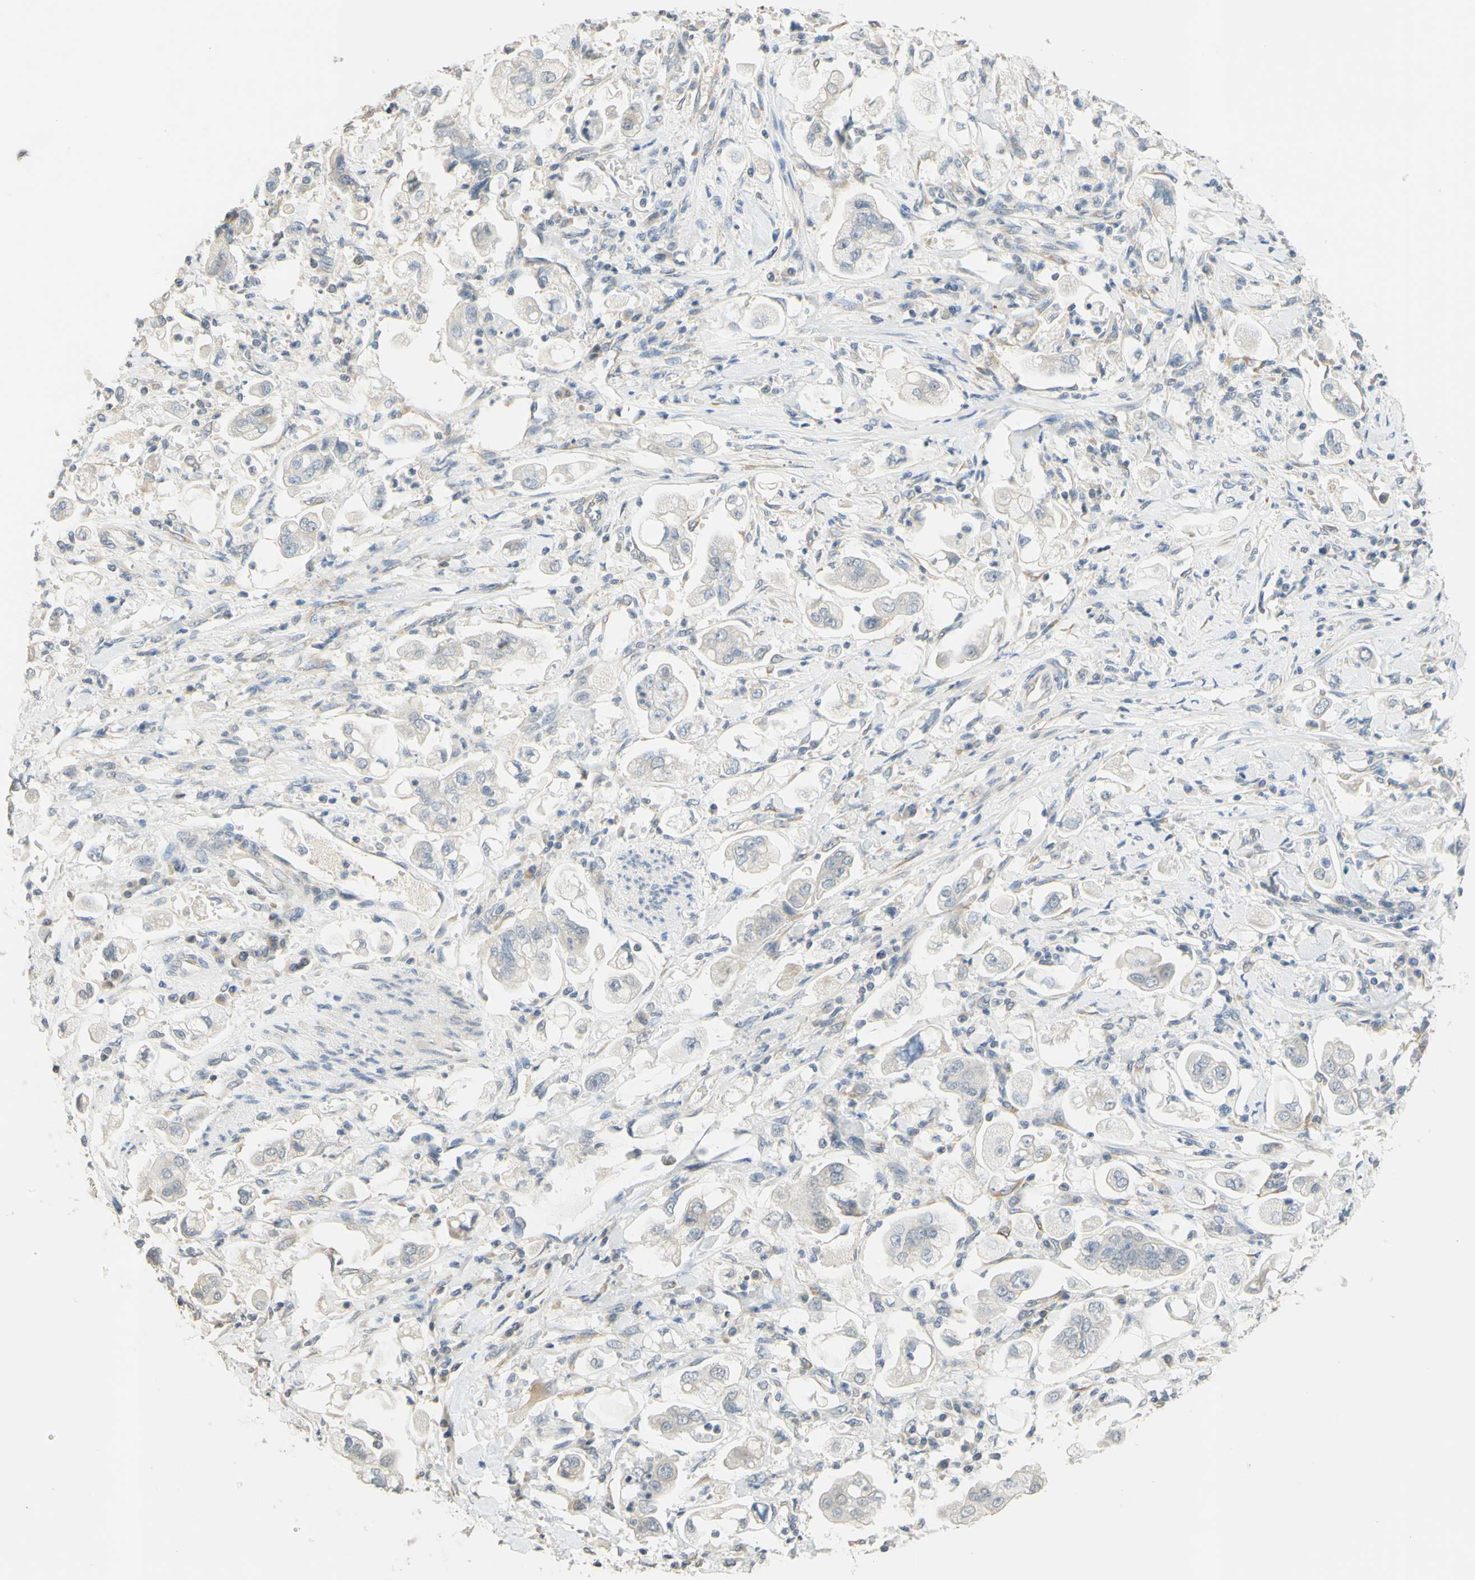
{"staining": {"intensity": "weak", "quantity": "25%-75%", "location": "cytoplasmic/membranous"}, "tissue": "stomach cancer", "cell_type": "Tumor cells", "image_type": "cancer", "snomed": [{"axis": "morphology", "description": "Adenocarcinoma, NOS"}, {"axis": "topography", "description": "Stomach"}], "caption": "About 25%-75% of tumor cells in human adenocarcinoma (stomach) exhibit weak cytoplasmic/membranous protein staining as visualized by brown immunohistochemical staining.", "gene": "MAG", "patient": {"sex": "male", "age": 62}}